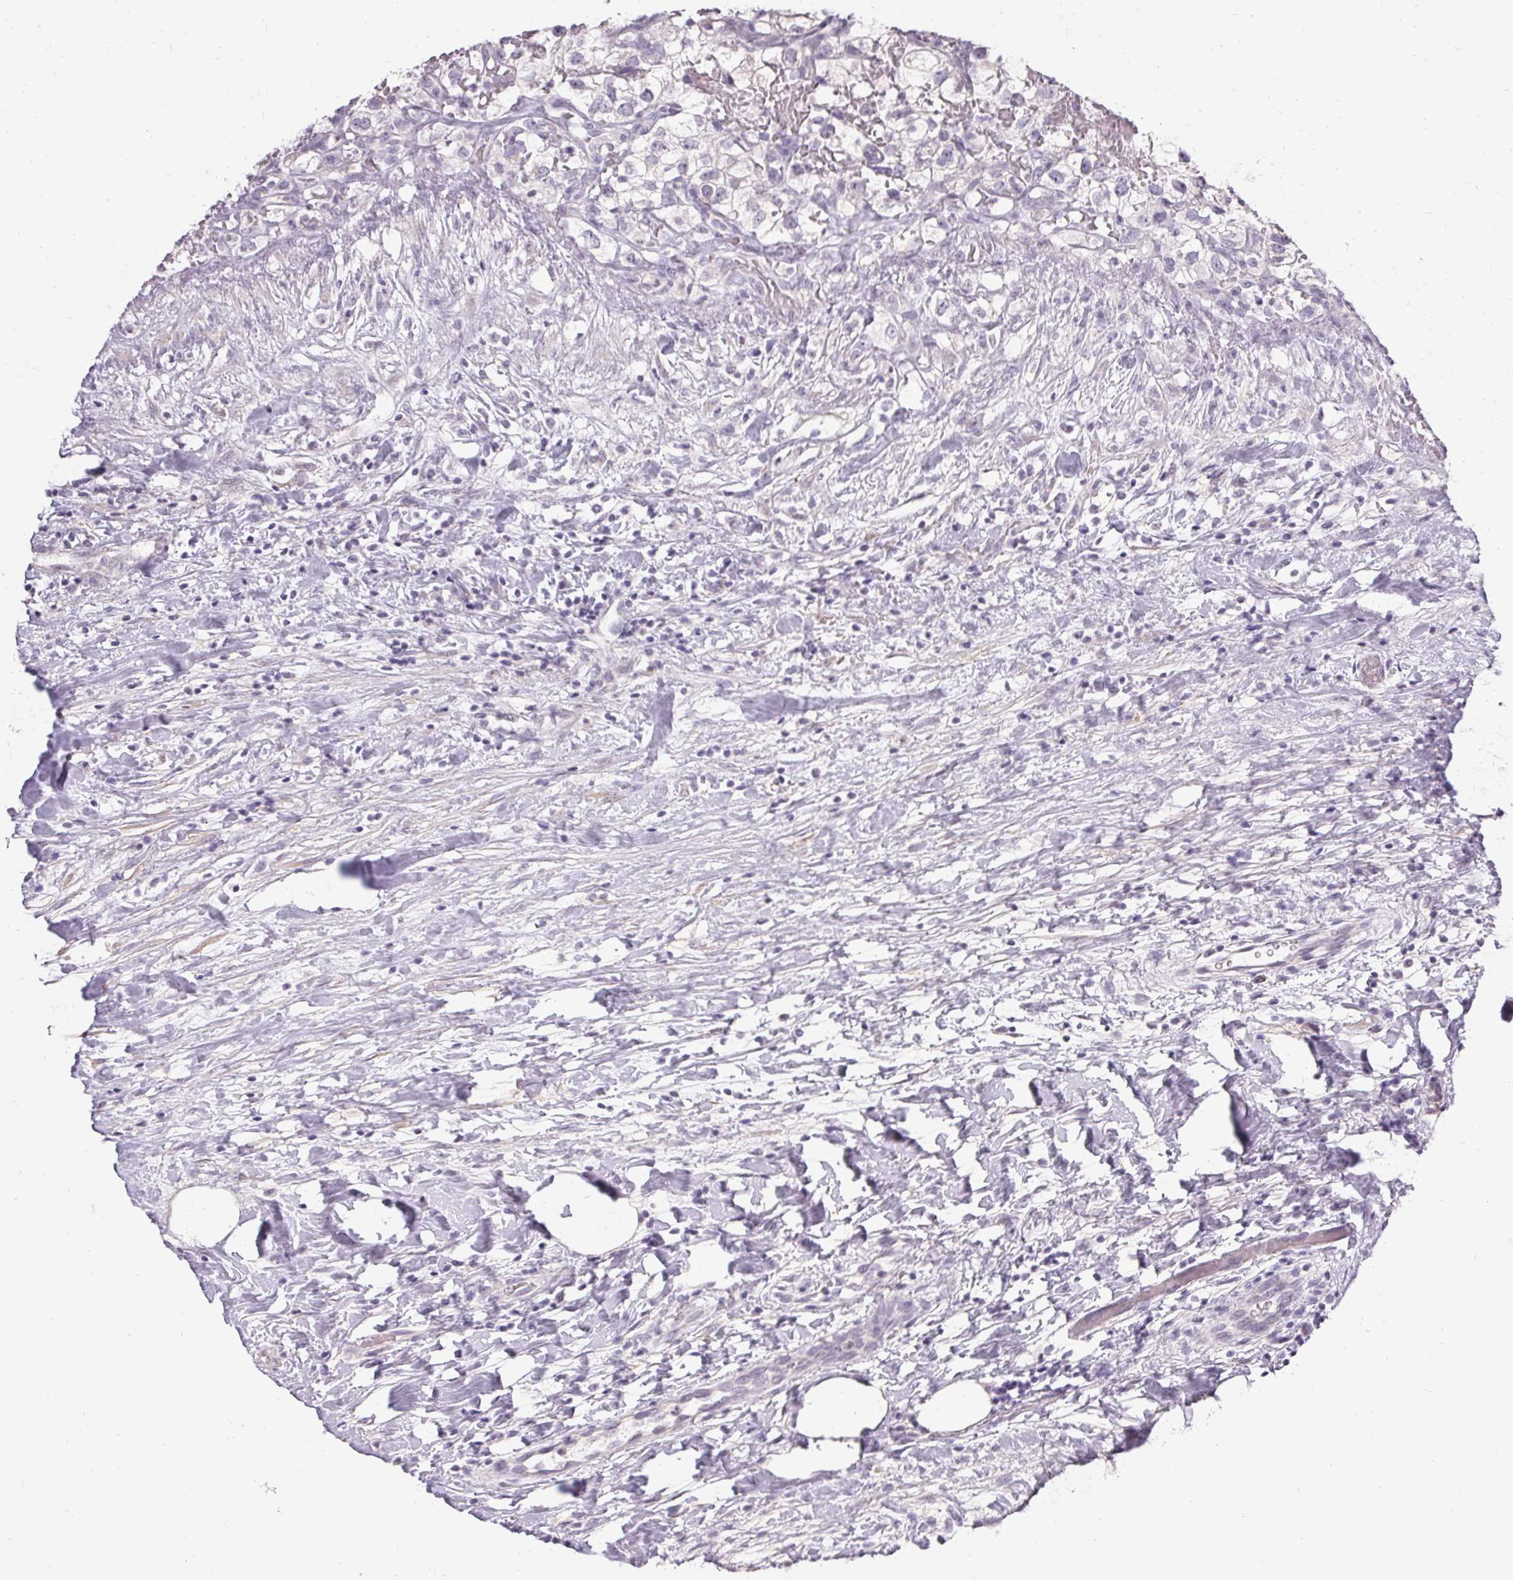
{"staining": {"intensity": "negative", "quantity": "none", "location": "none"}, "tissue": "renal cancer", "cell_type": "Tumor cells", "image_type": "cancer", "snomed": [{"axis": "morphology", "description": "Adenocarcinoma, NOS"}, {"axis": "topography", "description": "Kidney"}], "caption": "This is an immunohistochemistry photomicrograph of human renal cancer. There is no positivity in tumor cells.", "gene": "PMEL", "patient": {"sex": "male", "age": 59}}